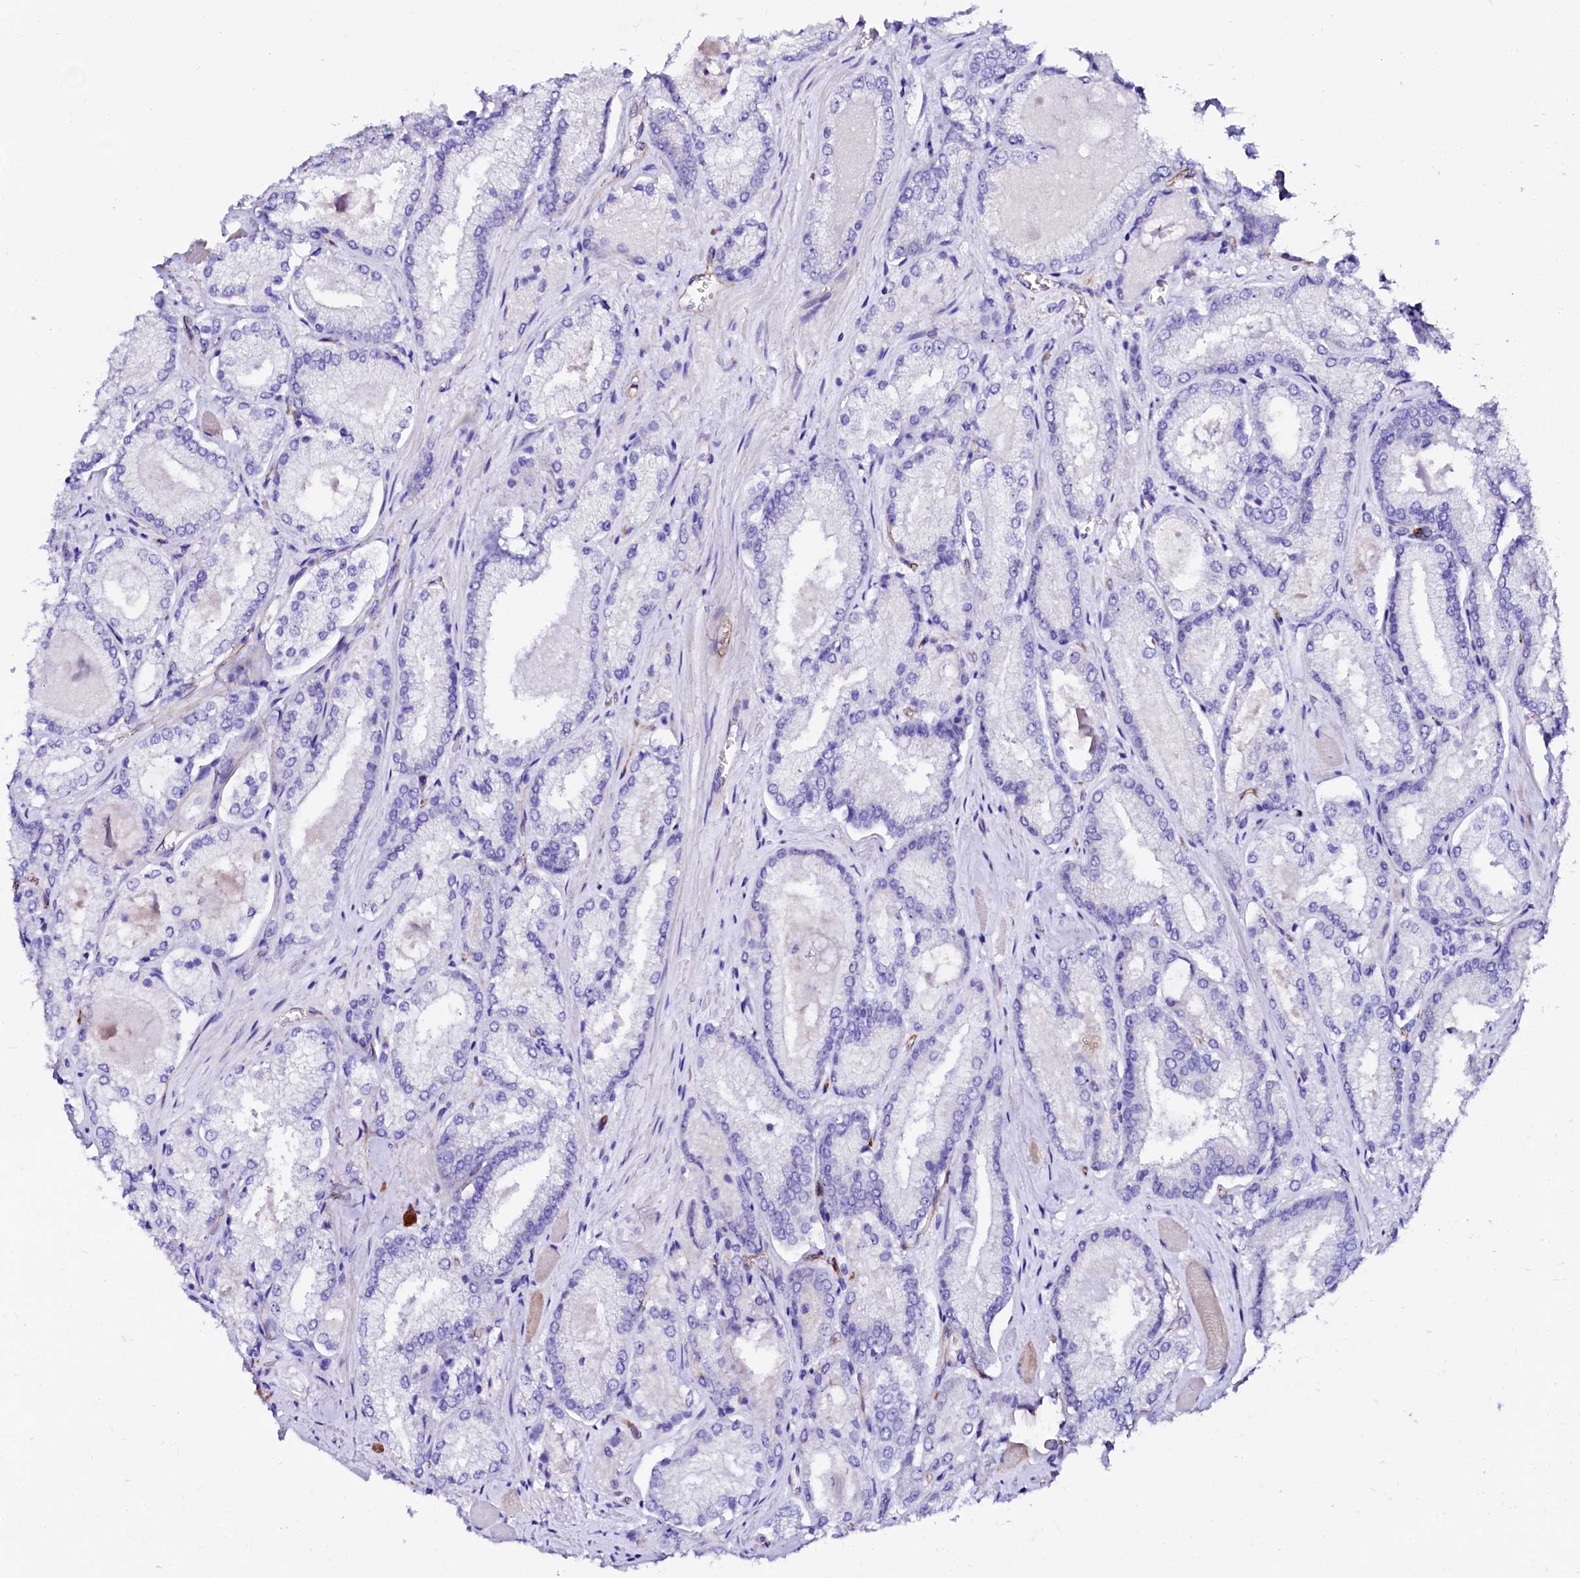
{"staining": {"intensity": "negative", "quantity": "none", "location": "none"}, "tissue": "prostate cancer", "cell_type": "Tumor cells", "image_type": "cancer", "snomed": [{"axis": "morphology", "description": "Adenocarcinoma, Low grade"}, {"axis": "topography", "description": "Prostate"}], "caption": "Tumor cells are negative for protein expression in human prostate low-grade adenocarcinoma.", "gene": "SFR1", "patient": {"sex": "male", "age": 74}}